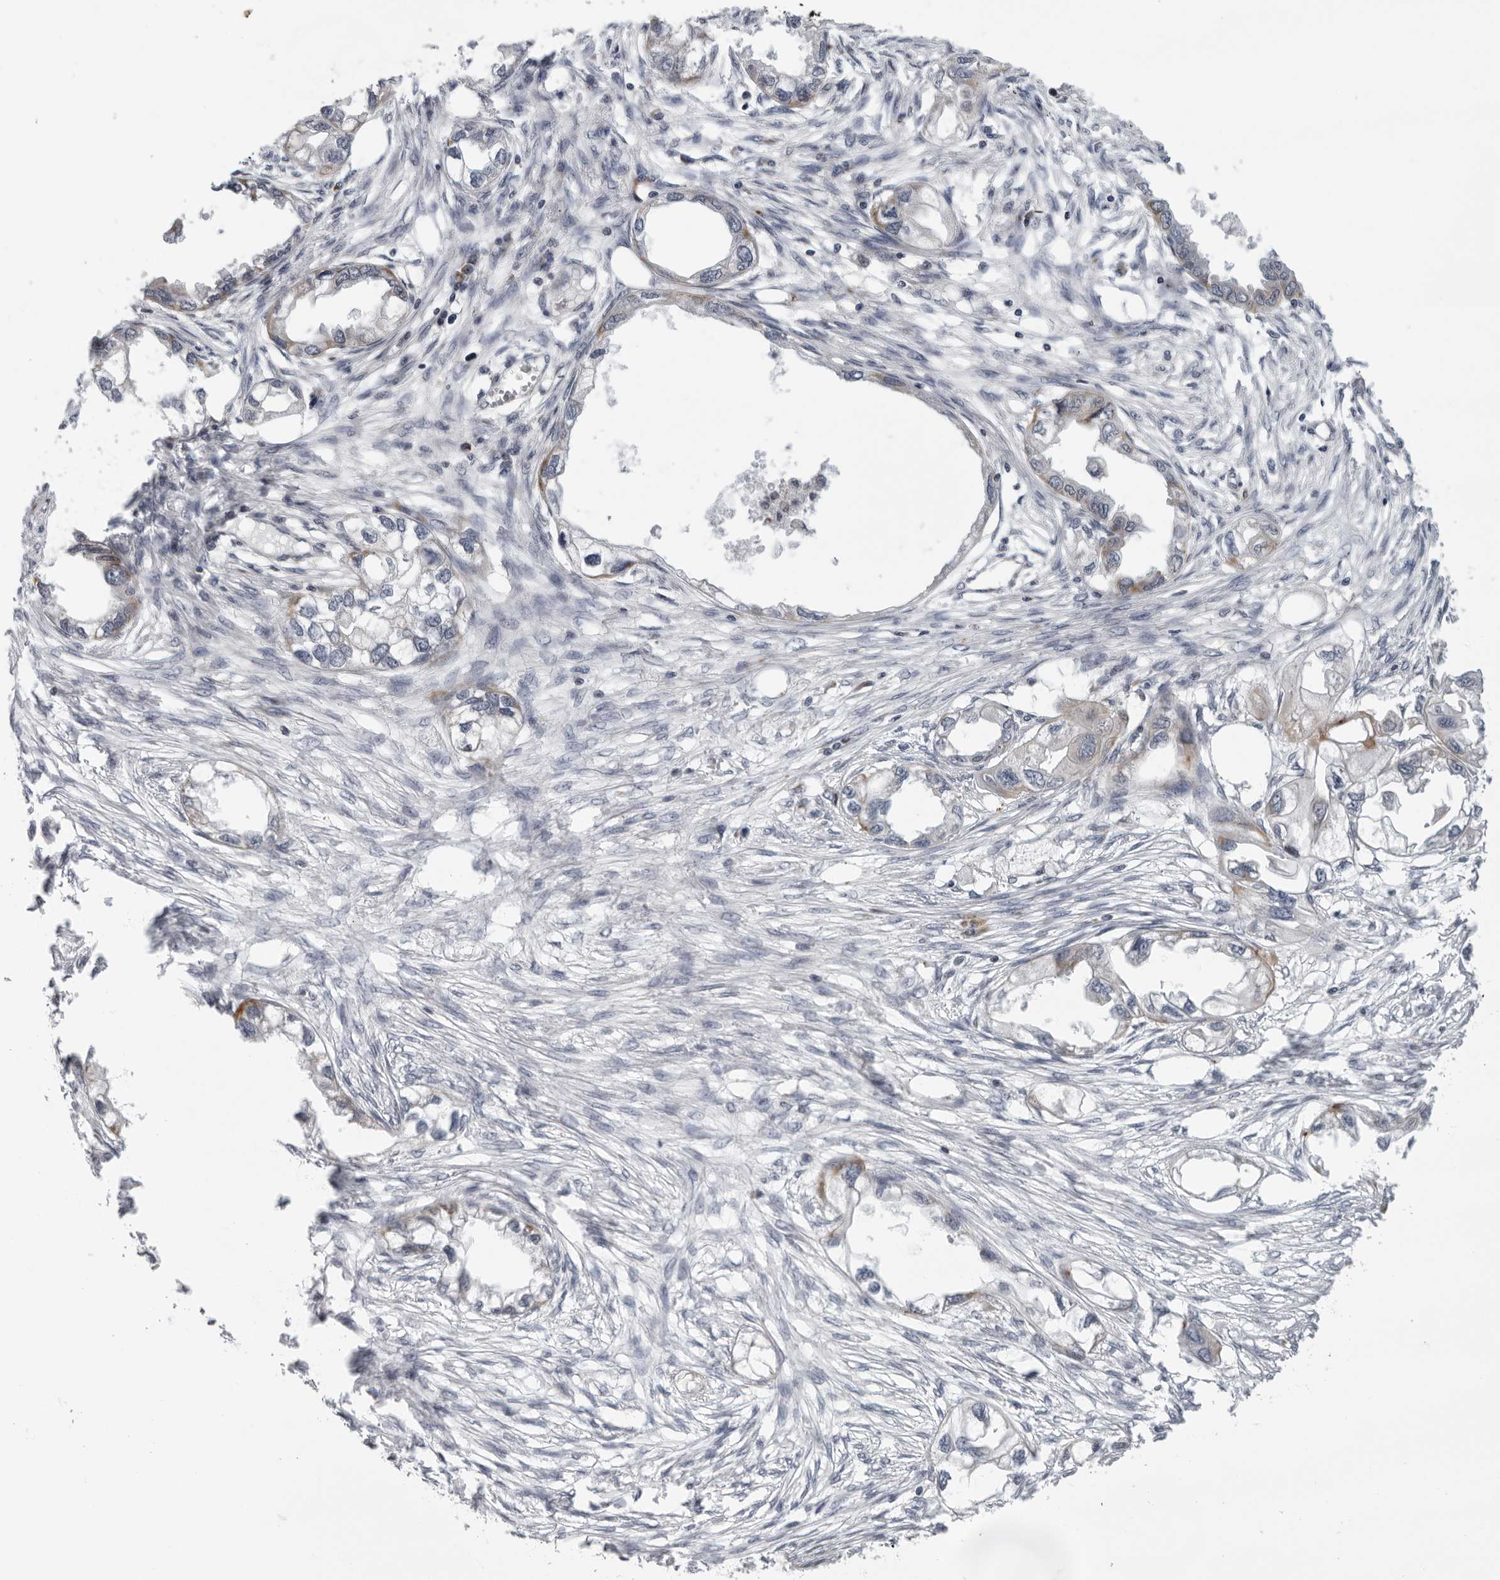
{"staining": {"intensity": "moderate", "quantity": "<25%", "location": "cytoplasmic/membranous"}, "tissue": "endometrial cancer", "cell_type": "Tumor cells", "image_type": "cancer", "snomed": [{"axis": "morphology", "description": "Adenocarcinoma, NOS"}, {"axis": "morphology", "description": "Adenocarcinoma, metastatic, NOS"}, {"axis": "topography", "description": "Adipose tissue"}, {"axis": "topography", "description": "Endometrium"}], "caption": "Immunohistochemistry of human endometrial cancer (metastatic adenocarcinoma) exhibits low levels of moderate cytoplasmic/membranous expression in about <25% of tumor cells.", "gene": "CPT2", "patient": {"sex": "female", "age": 67}}